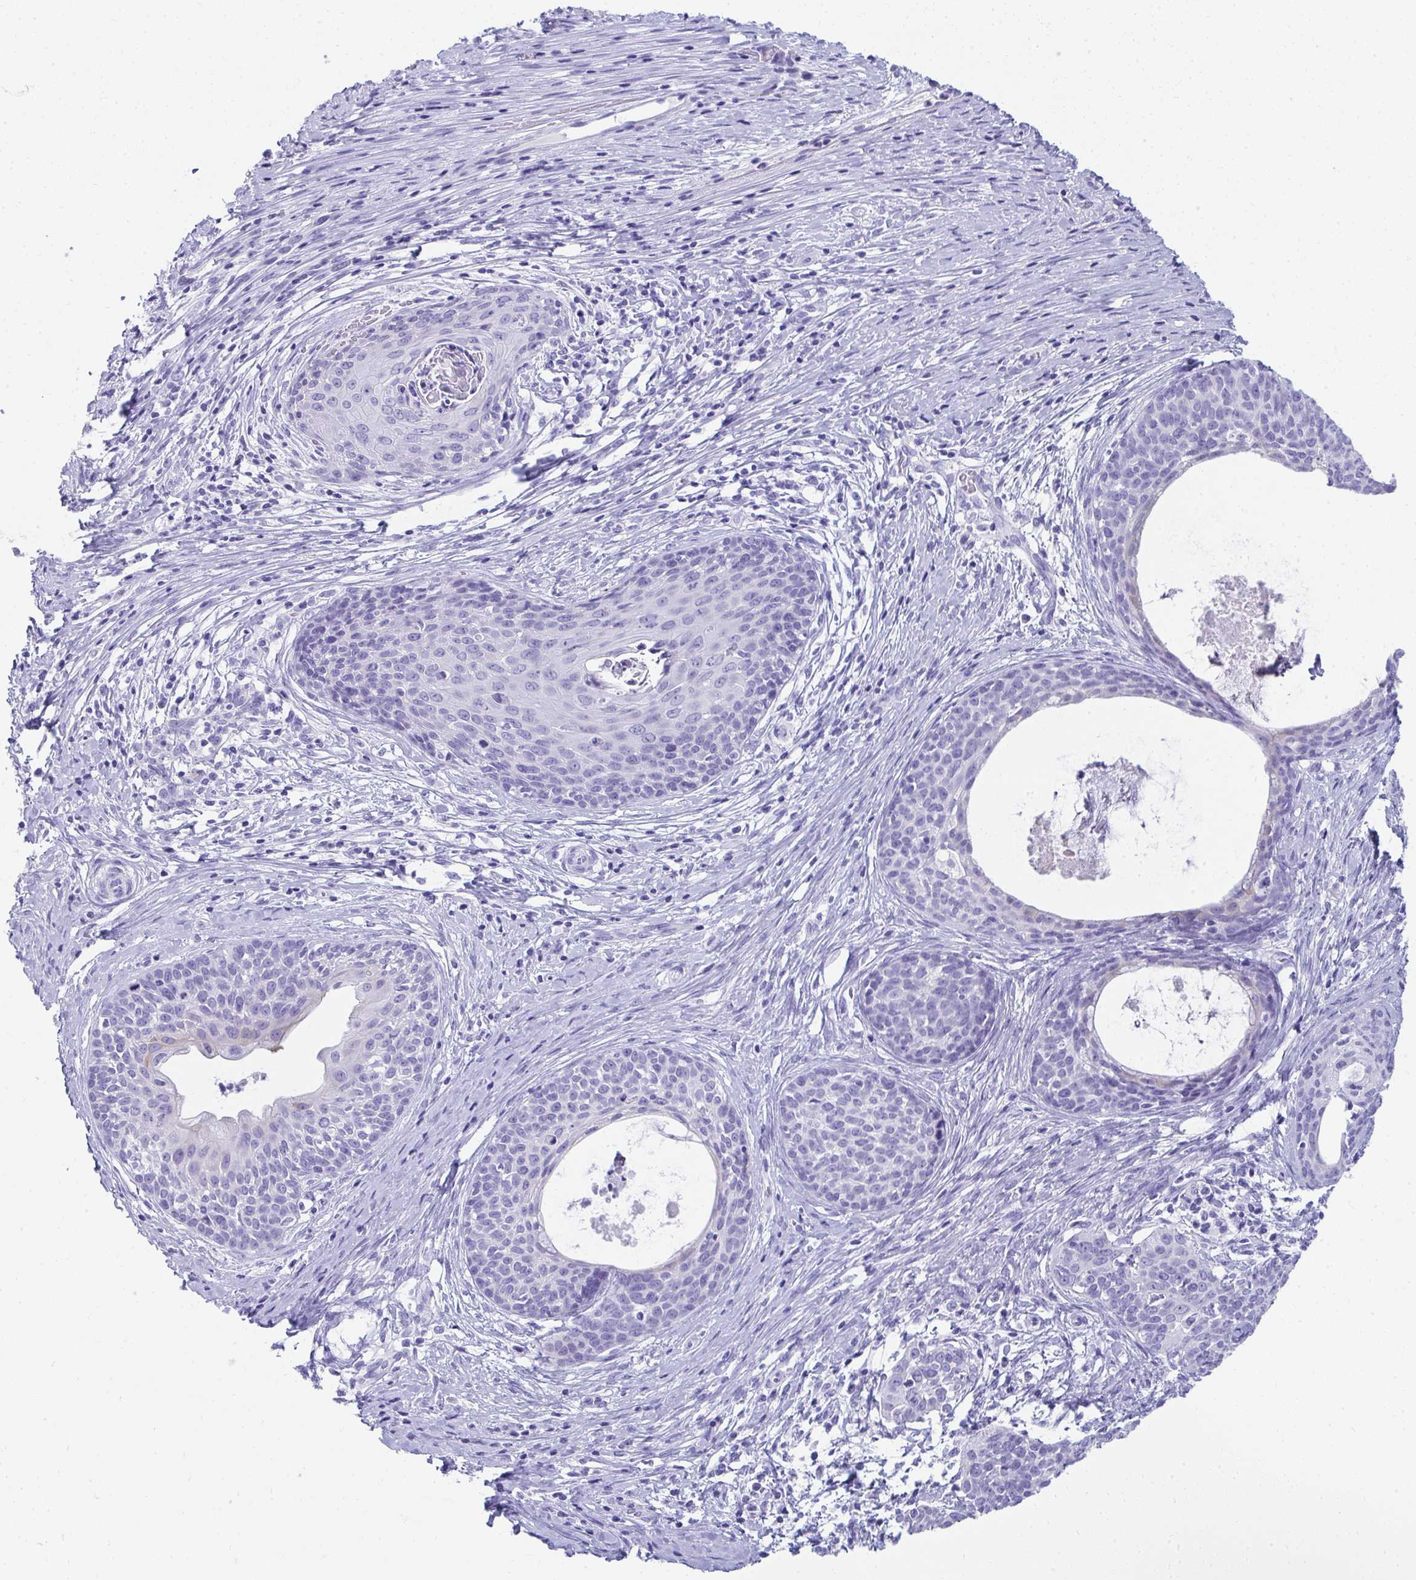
{"staining": {"intensity": "negative", "quantity": "none", "location": "none"}, "tissue": "cervical cancer", "cell_type": "Tumor cells", "image_type": "cancer", "snomed": [{"axis": "morphology", "description": "Squamous cell carcinoma, NOS"}, {"axis": "morphology", "description": "Adenocarcinoma, NOS"}, {"axis": "topography", "description": "Cervix"}], "caption": "This is an immunohistochemistry photomicrograph of cervical cancer (adenocarcinoma). There is no expression in tumor cells.", "gene": "SEC14L3", "patient": {"sex": "female", "age": 52}}